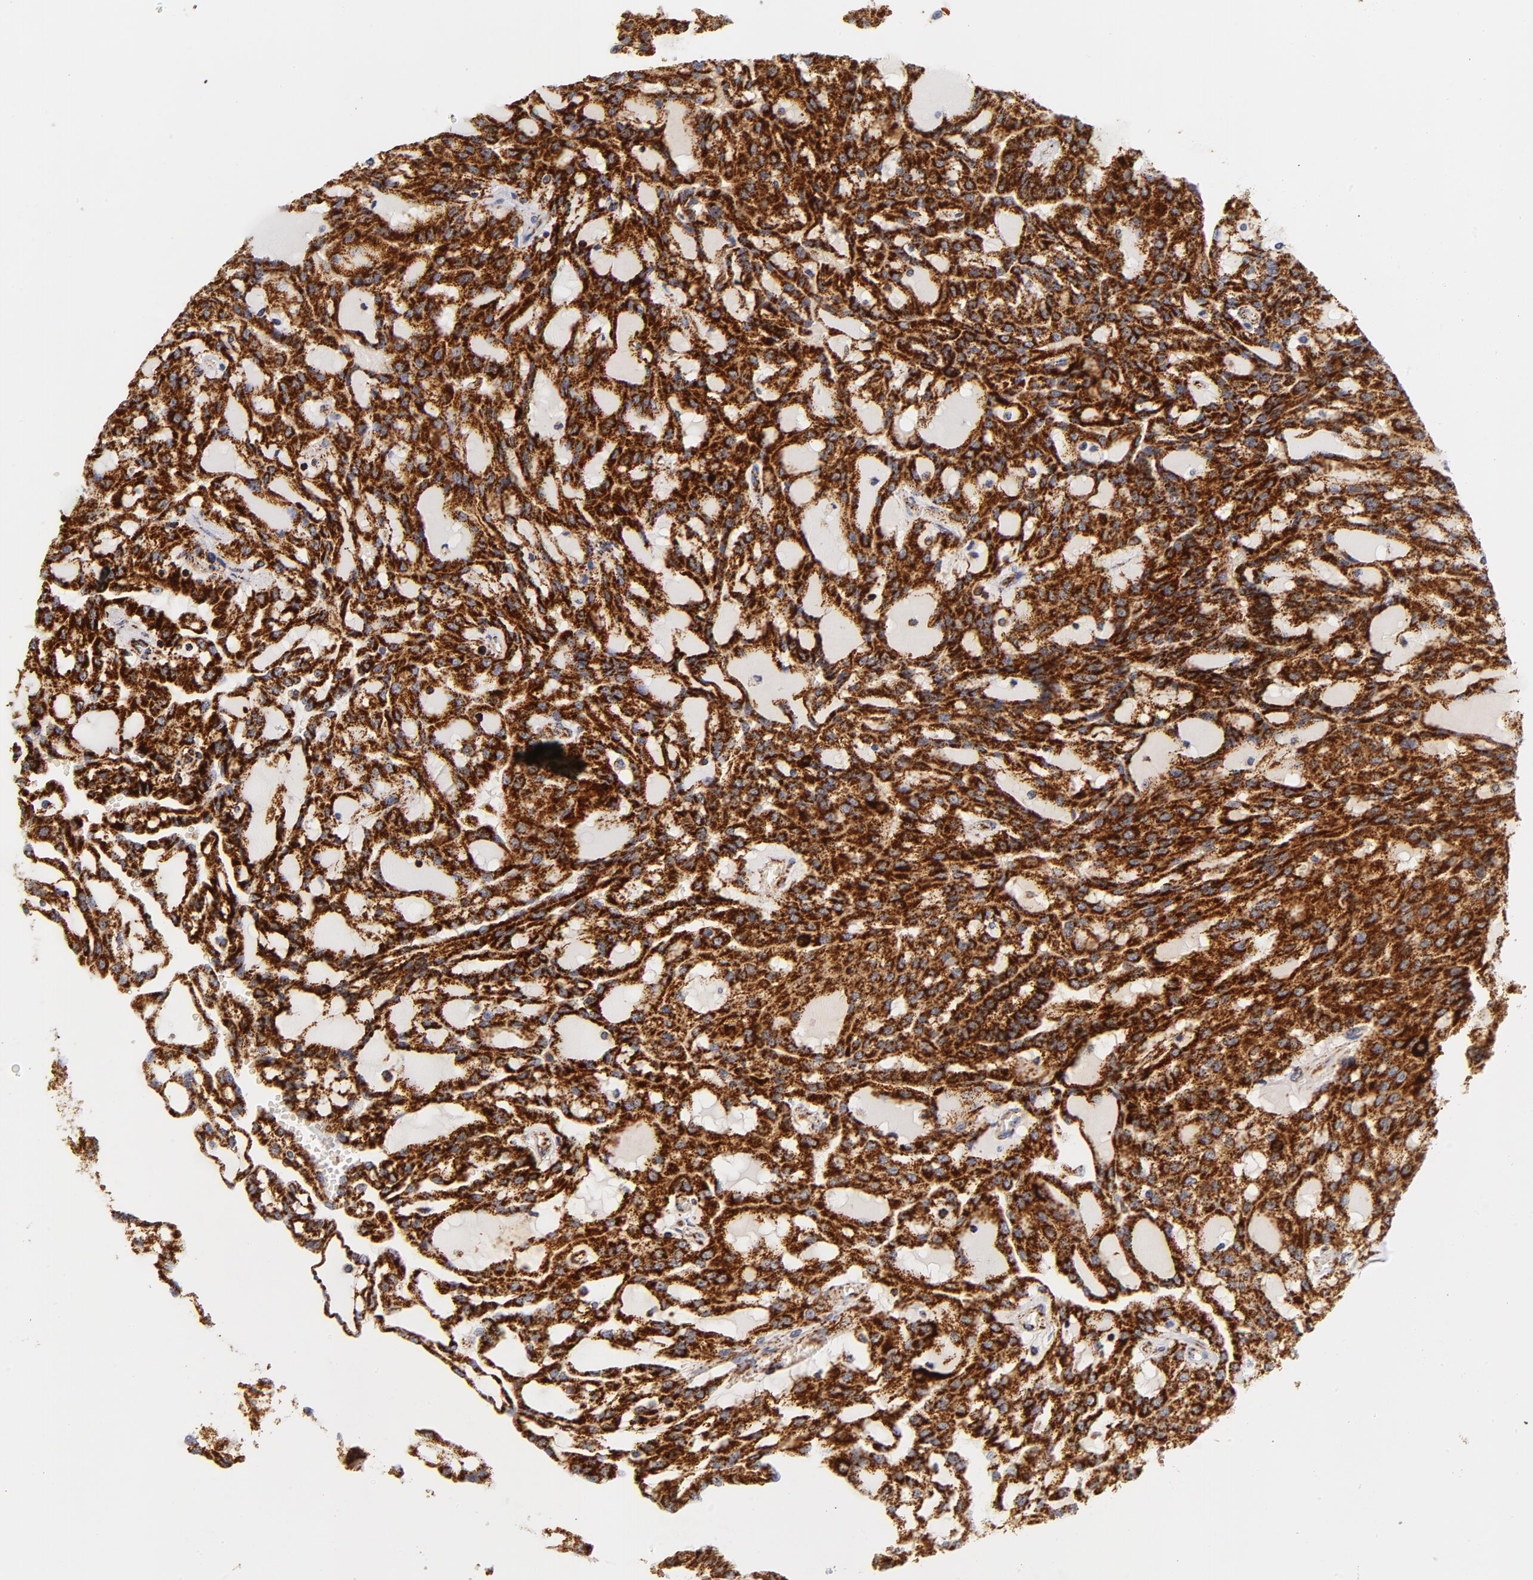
{"staining": {"intensity": "strong", "quantity": ">75%", "location": "cytoplasmic/membranous"}, "tissue": "renal cancer", "cell_type": "Tumor cells", "image_type": "cancer", "snomed": [{"axis": "morphology", "description": "Adenocarcinoma, NOS"}, {"axis": "topography", "description": "Kidney"}], "caption": "IHC staining of adenocarcinoma (renal), which shows high levels of strong cytoplasmic/membranous staining in approximately >75% of tumor cells indicating strong cytoplasmic/membranous protein positivity. The staining was performed using DAB (3,3'-diaminobenzidine) (brown) for protein detection and nuclei were counterstained in hematoxylin (blue).", "gene": "ECHS1", "patient": {"sex": "male", "age": 63}}